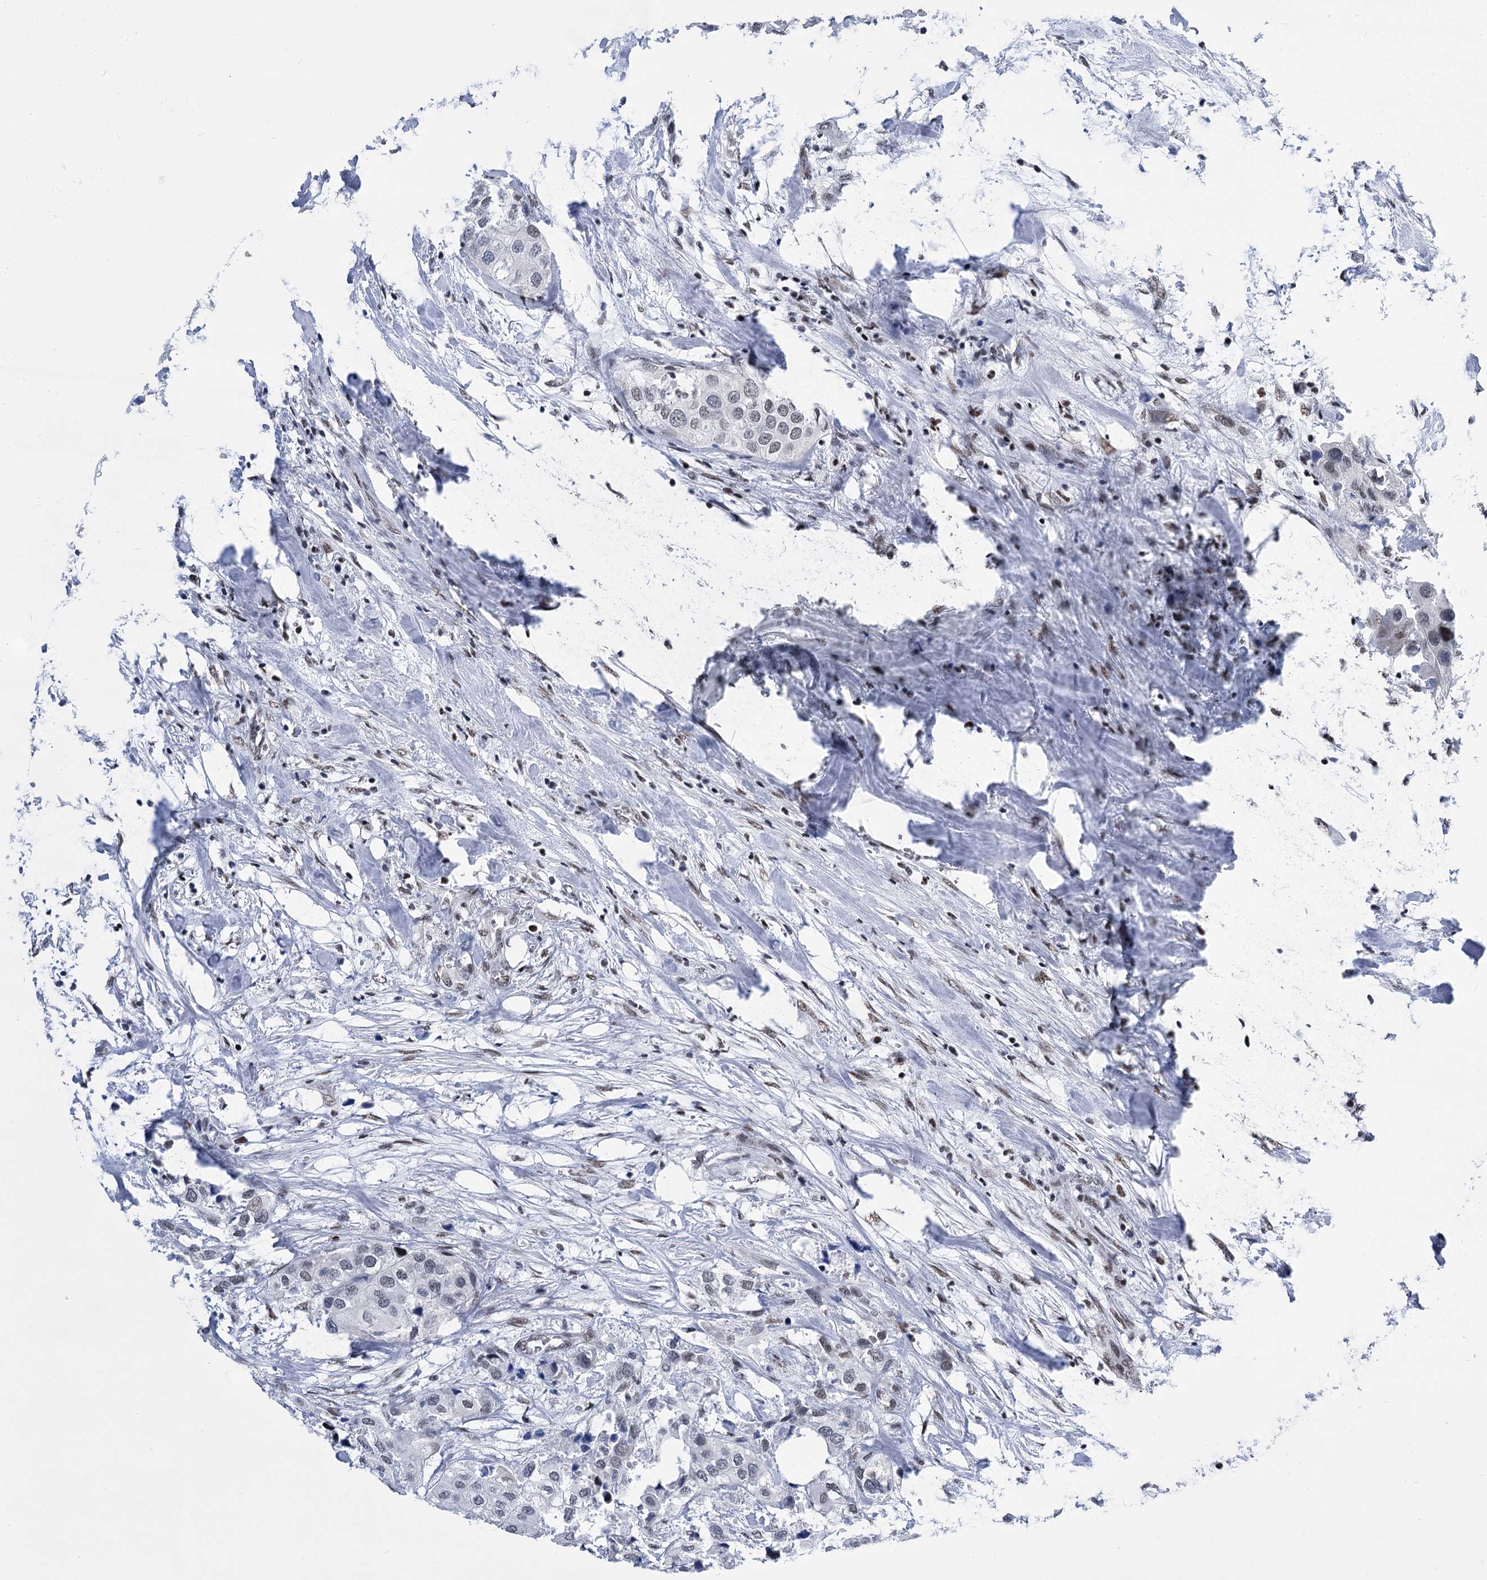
{"staining": {"intensity": "negative", "quantity": "none", "location": "none"}, "tissue": "urothelial cancer", "cell_type": "Tumor cells", "image_type": "cancer", "snomed": [{"axis": "morphology", "description": "Urothelial carcinoma, High grade"}, {"axis": "topography", "description": "Urinary bladder"}], "caption": "Immunohistochemistry (IHC) micrograph of high-grade urothelial carcinoma stained for a protein (brown), which reveals no expression in tumor cells.", "gene": "POU4F3", "patient": {"sex": "male", "age": 64}}